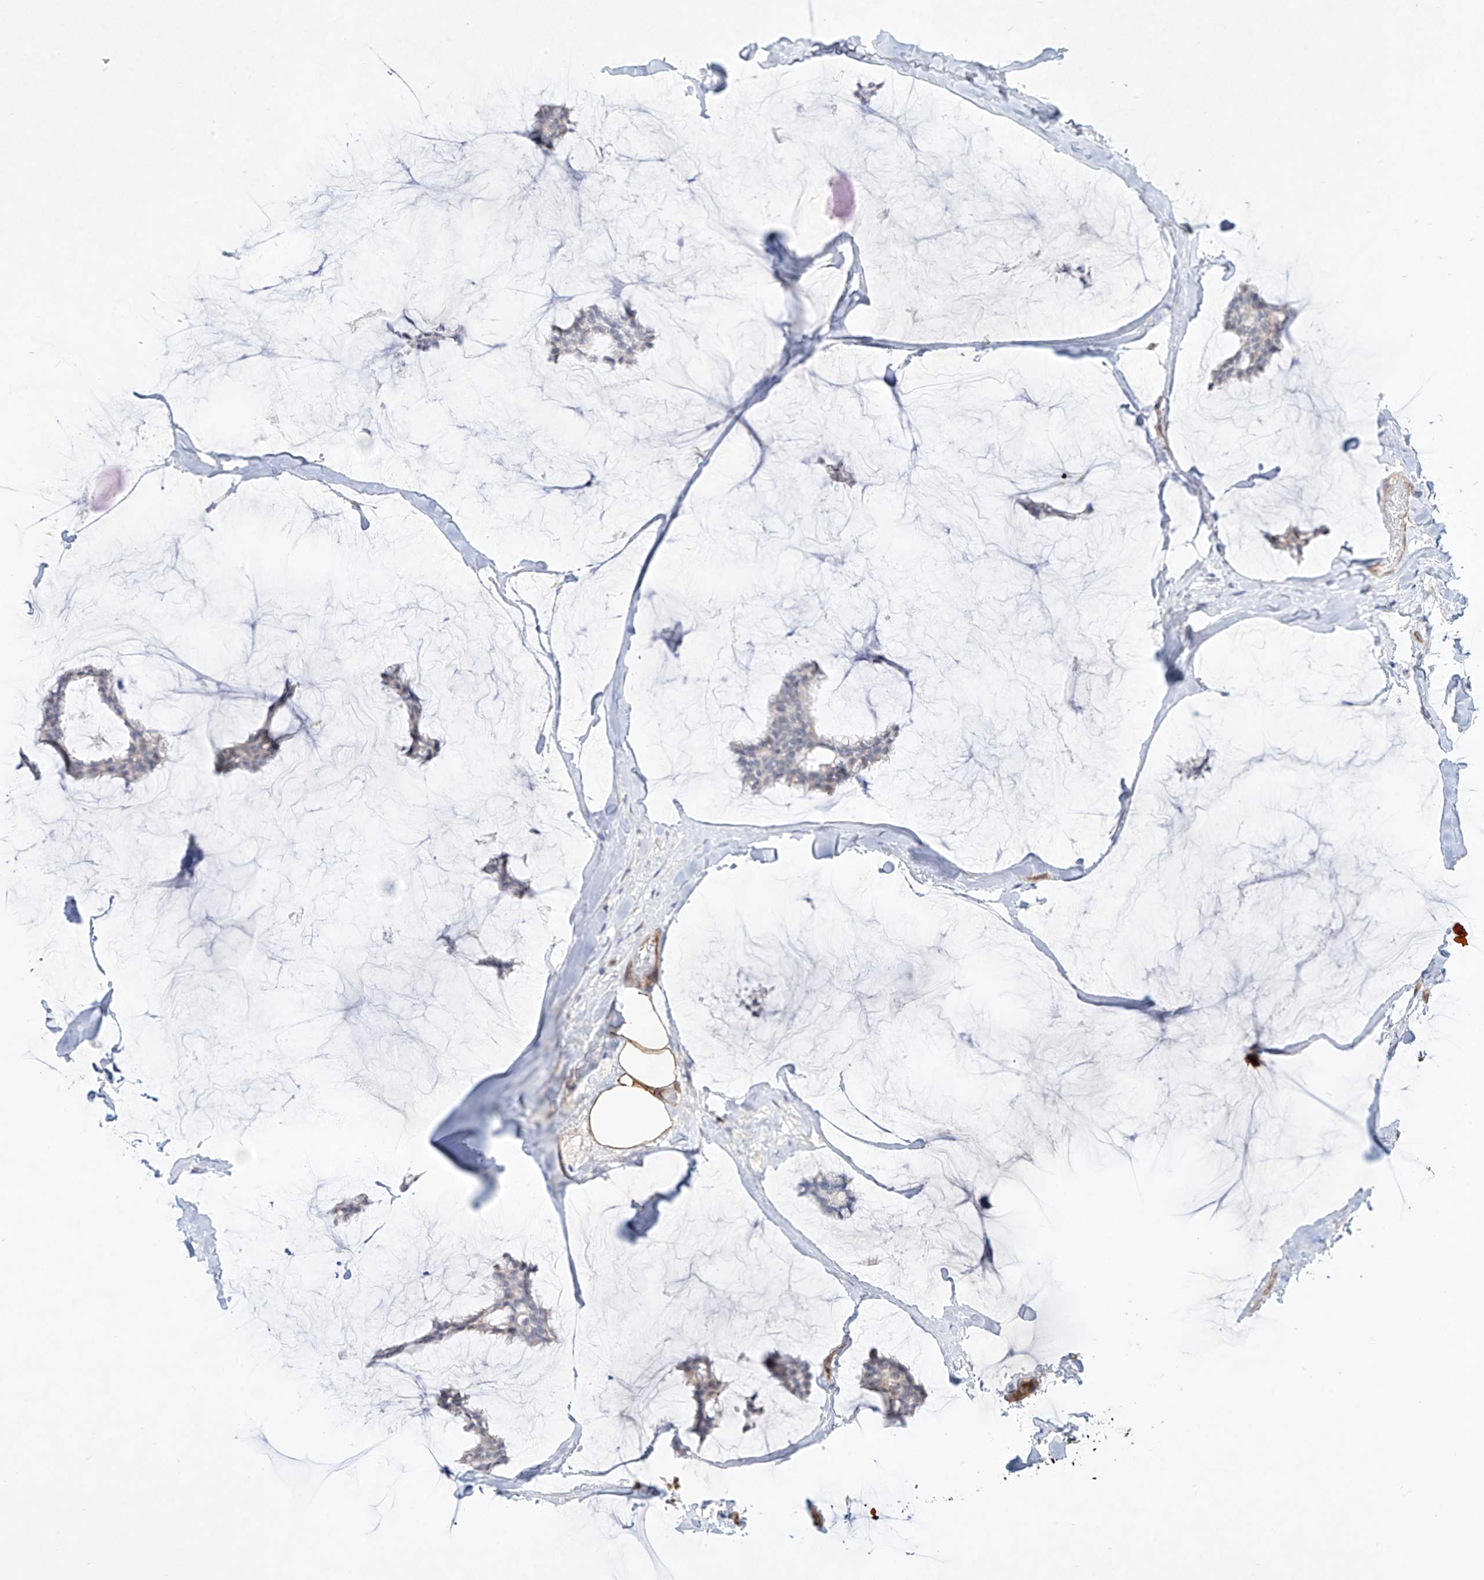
{"staining": {"intensity": "negative", "quantity": "none", "location": "none"}, "tissue": "breast cancer", "cell_type": "Tumor cells", "image_type": "cancer", "snomed": [{"axis": "morphology", "description": "Duct carcinoma"}, {"axis": "topography", "description": "Breast"}], "caption": "A high-resolution micrograph shows immunohistochemistry staining of breast cancer, which displays no significant staining in tumor cells.", "gene": "REEP2", "patient": {"sex": "female", "age": 93}}